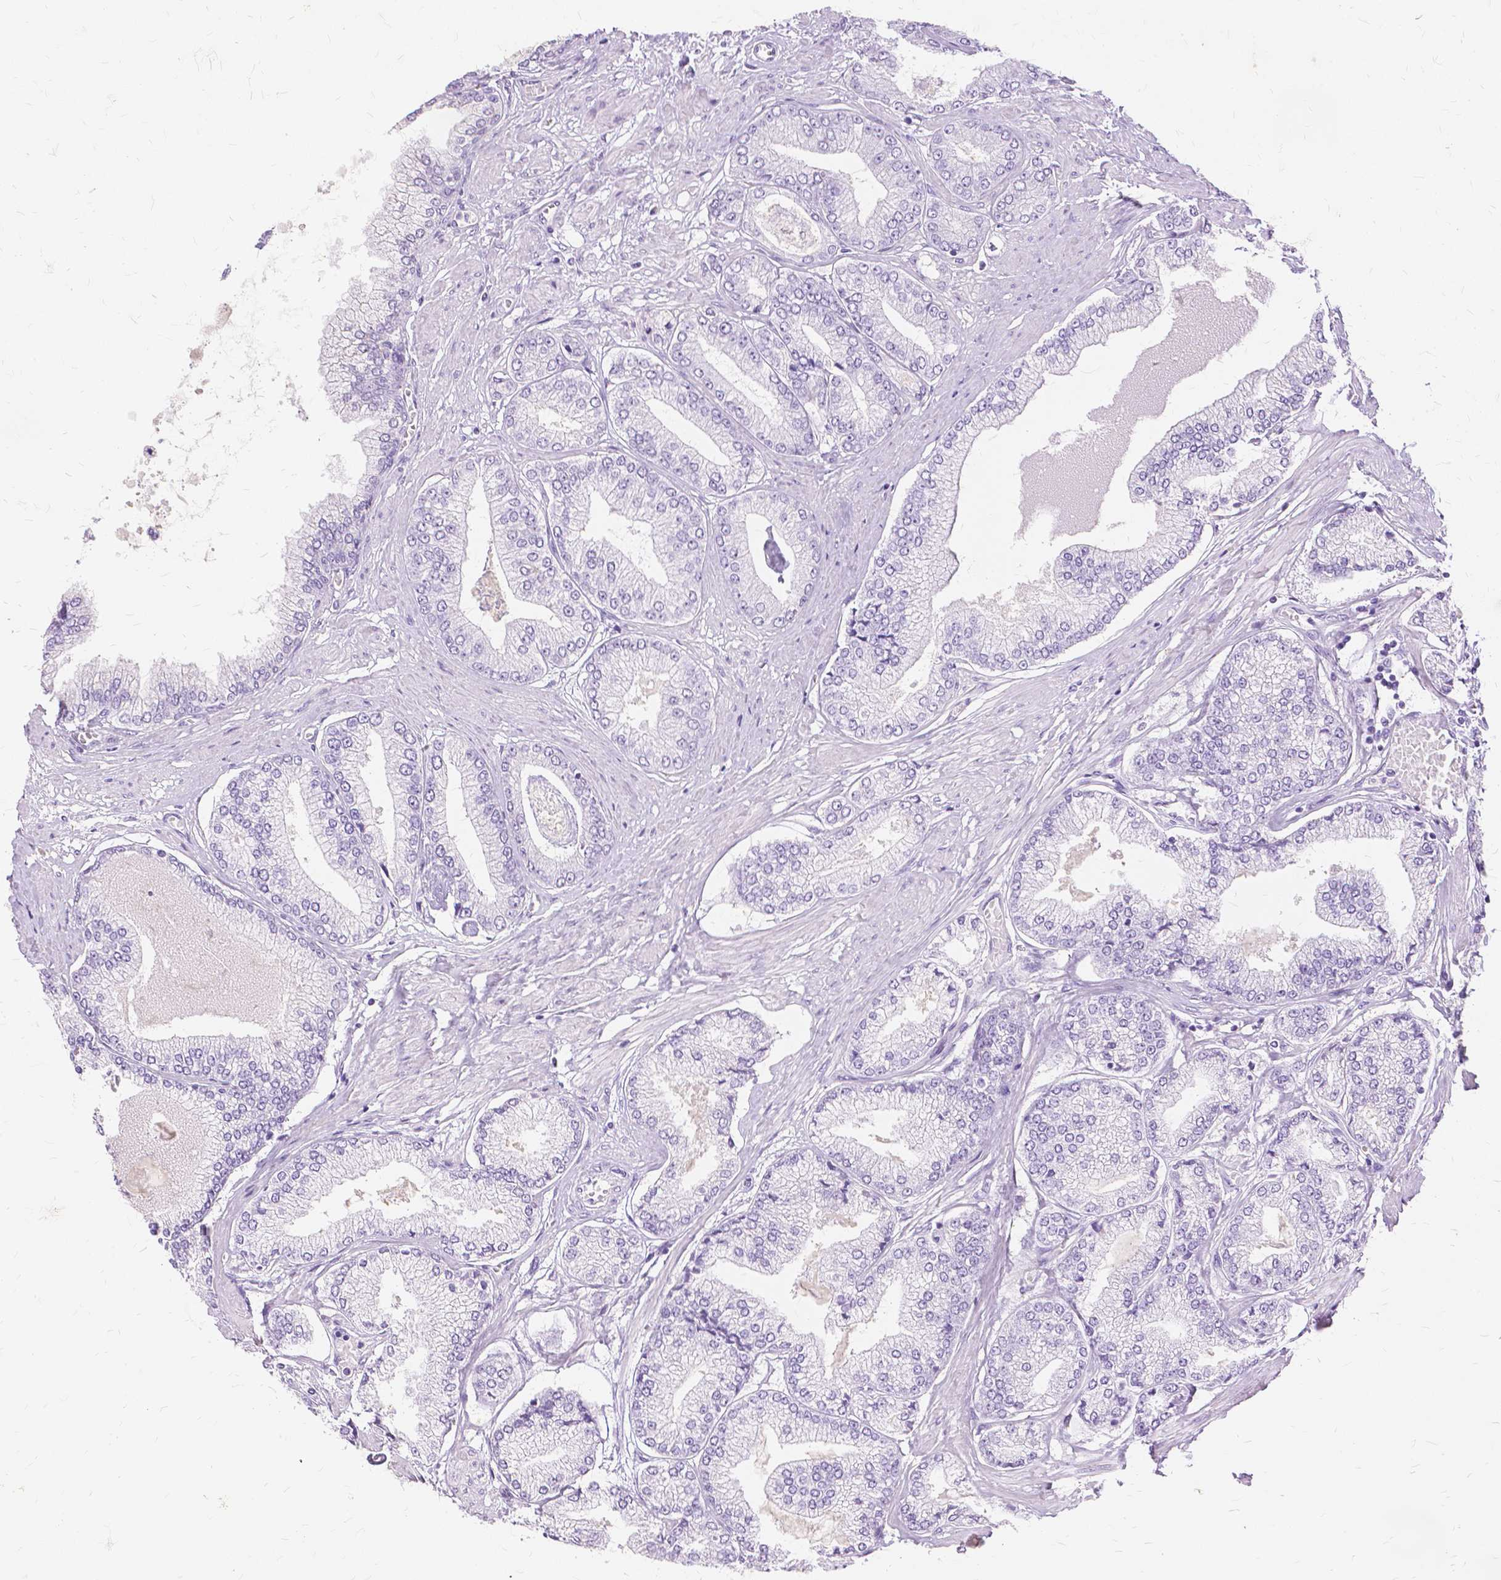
{"staining": {"intensity": "negative", "quantity": "none", "location": "none"}, "tissue": "prostate cancer", "cell_type": "Tumor cells", "image_type": "cancer", "snomed": [{"axis": "morphology", "description": "Adenocarcinoma, Low grade"}, {"axis": "topography", "description": "Prostate"}], "caption": "This is a image of IHC staining of prostate low-grade adenocarcinoma, which shows no staining in tumor cells.", "gene": "TGM1", "patient": {"sex": "male", "age": 55}}